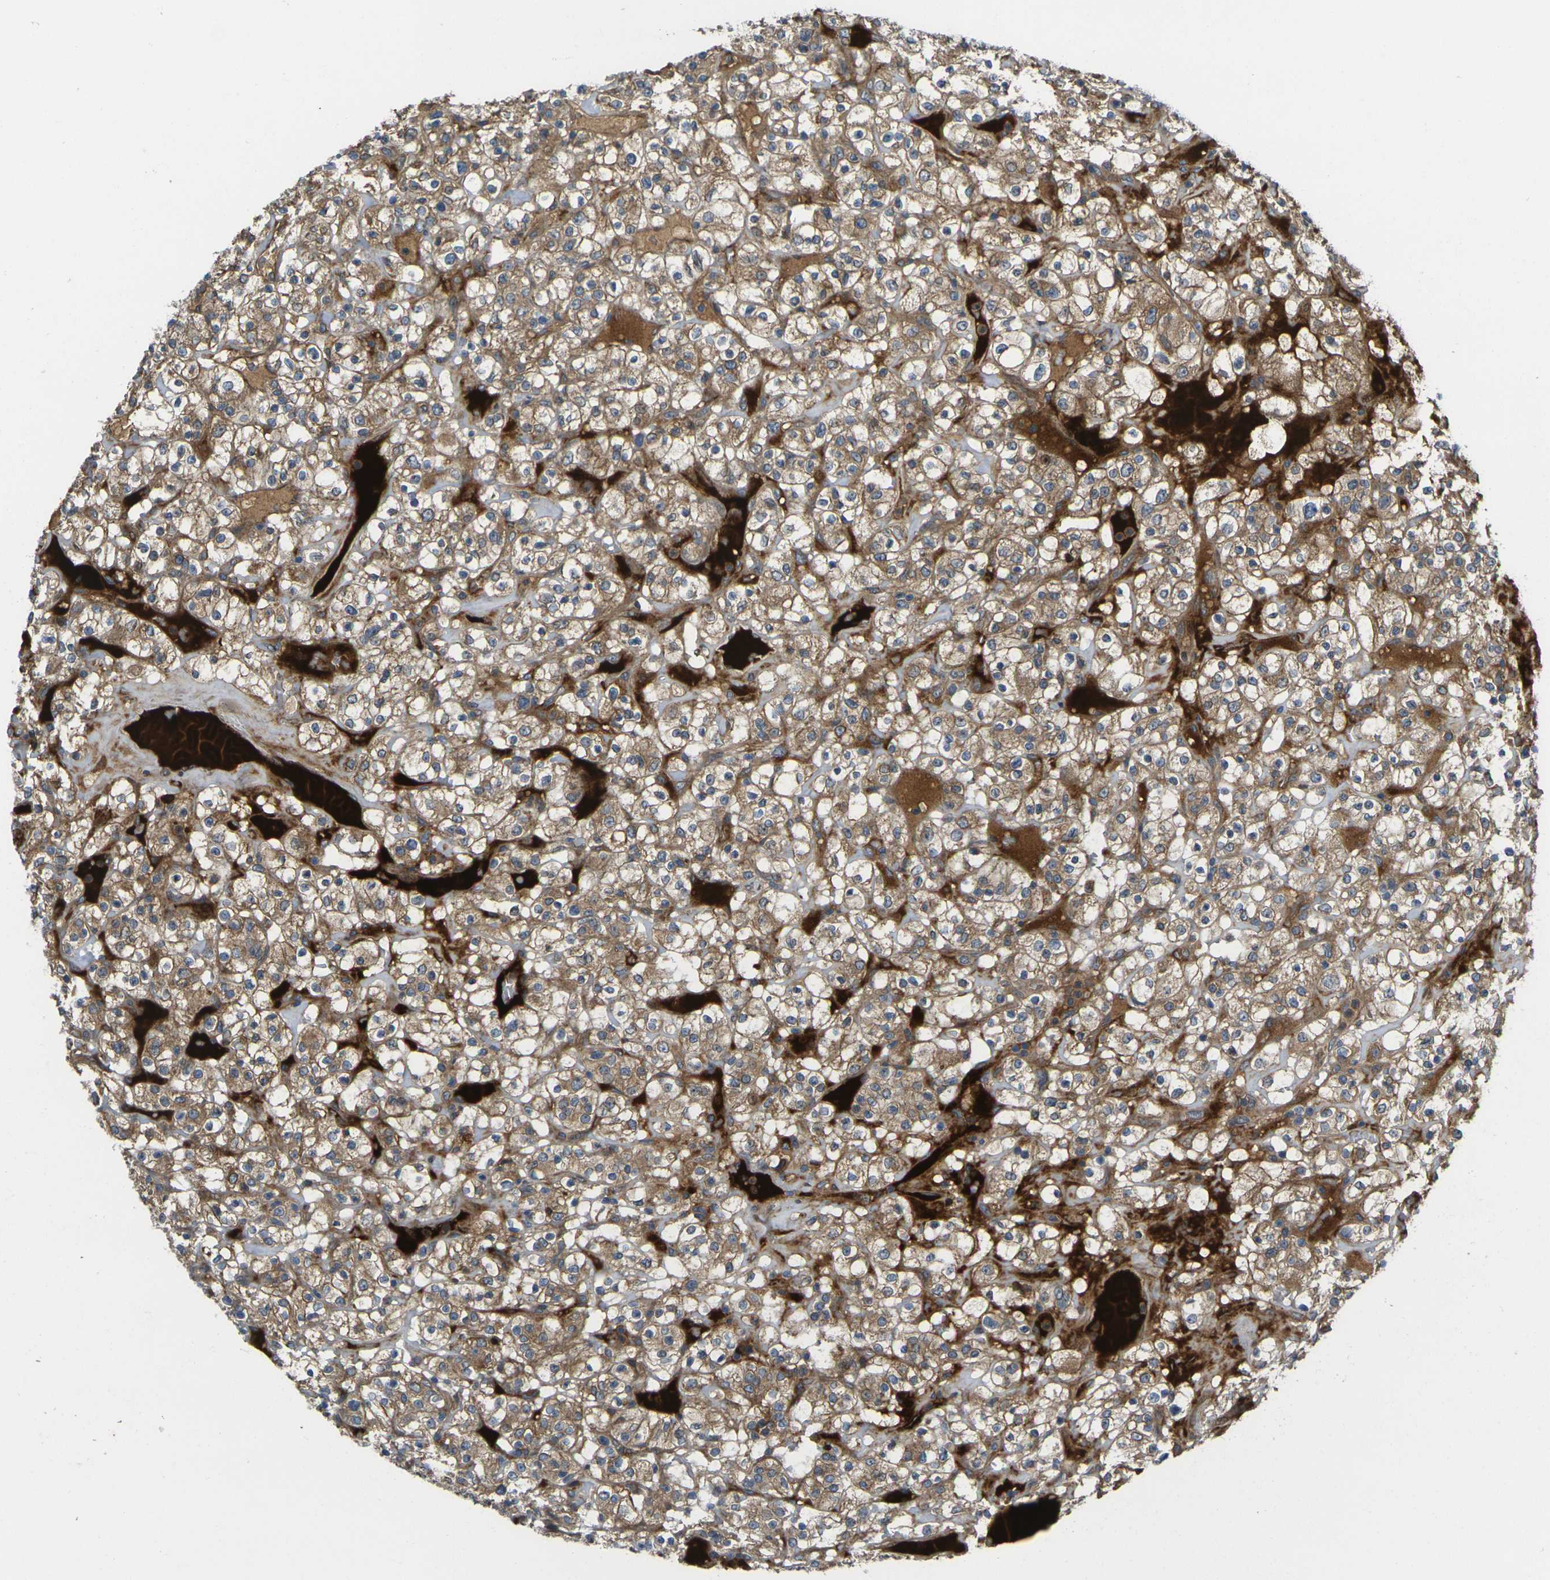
{"staining": {"intensity": "moderate", "quantity": ">75%", "location": "cytoplasmic/membranous"}, "tissue": "renal cancer", "cell_type": "Tumor cells", "image_type": "cancer", "snomed": [{"axis": "morphology", "description": "Normal tissue, NOS"}, {"axis": "morphology", "description": "Adenocarcinoma, NOS"}, {"axis": "topography", "description": "Kidney"}], "caption": "This micrograph reveals immunohistochemistry staining of human renal cancer, with medium moderate cytoplasmic/membranous expression in approximately >75% of tumor cells.", "gene": "FZD1", "patient": {"sex": "female", "age": 72}}